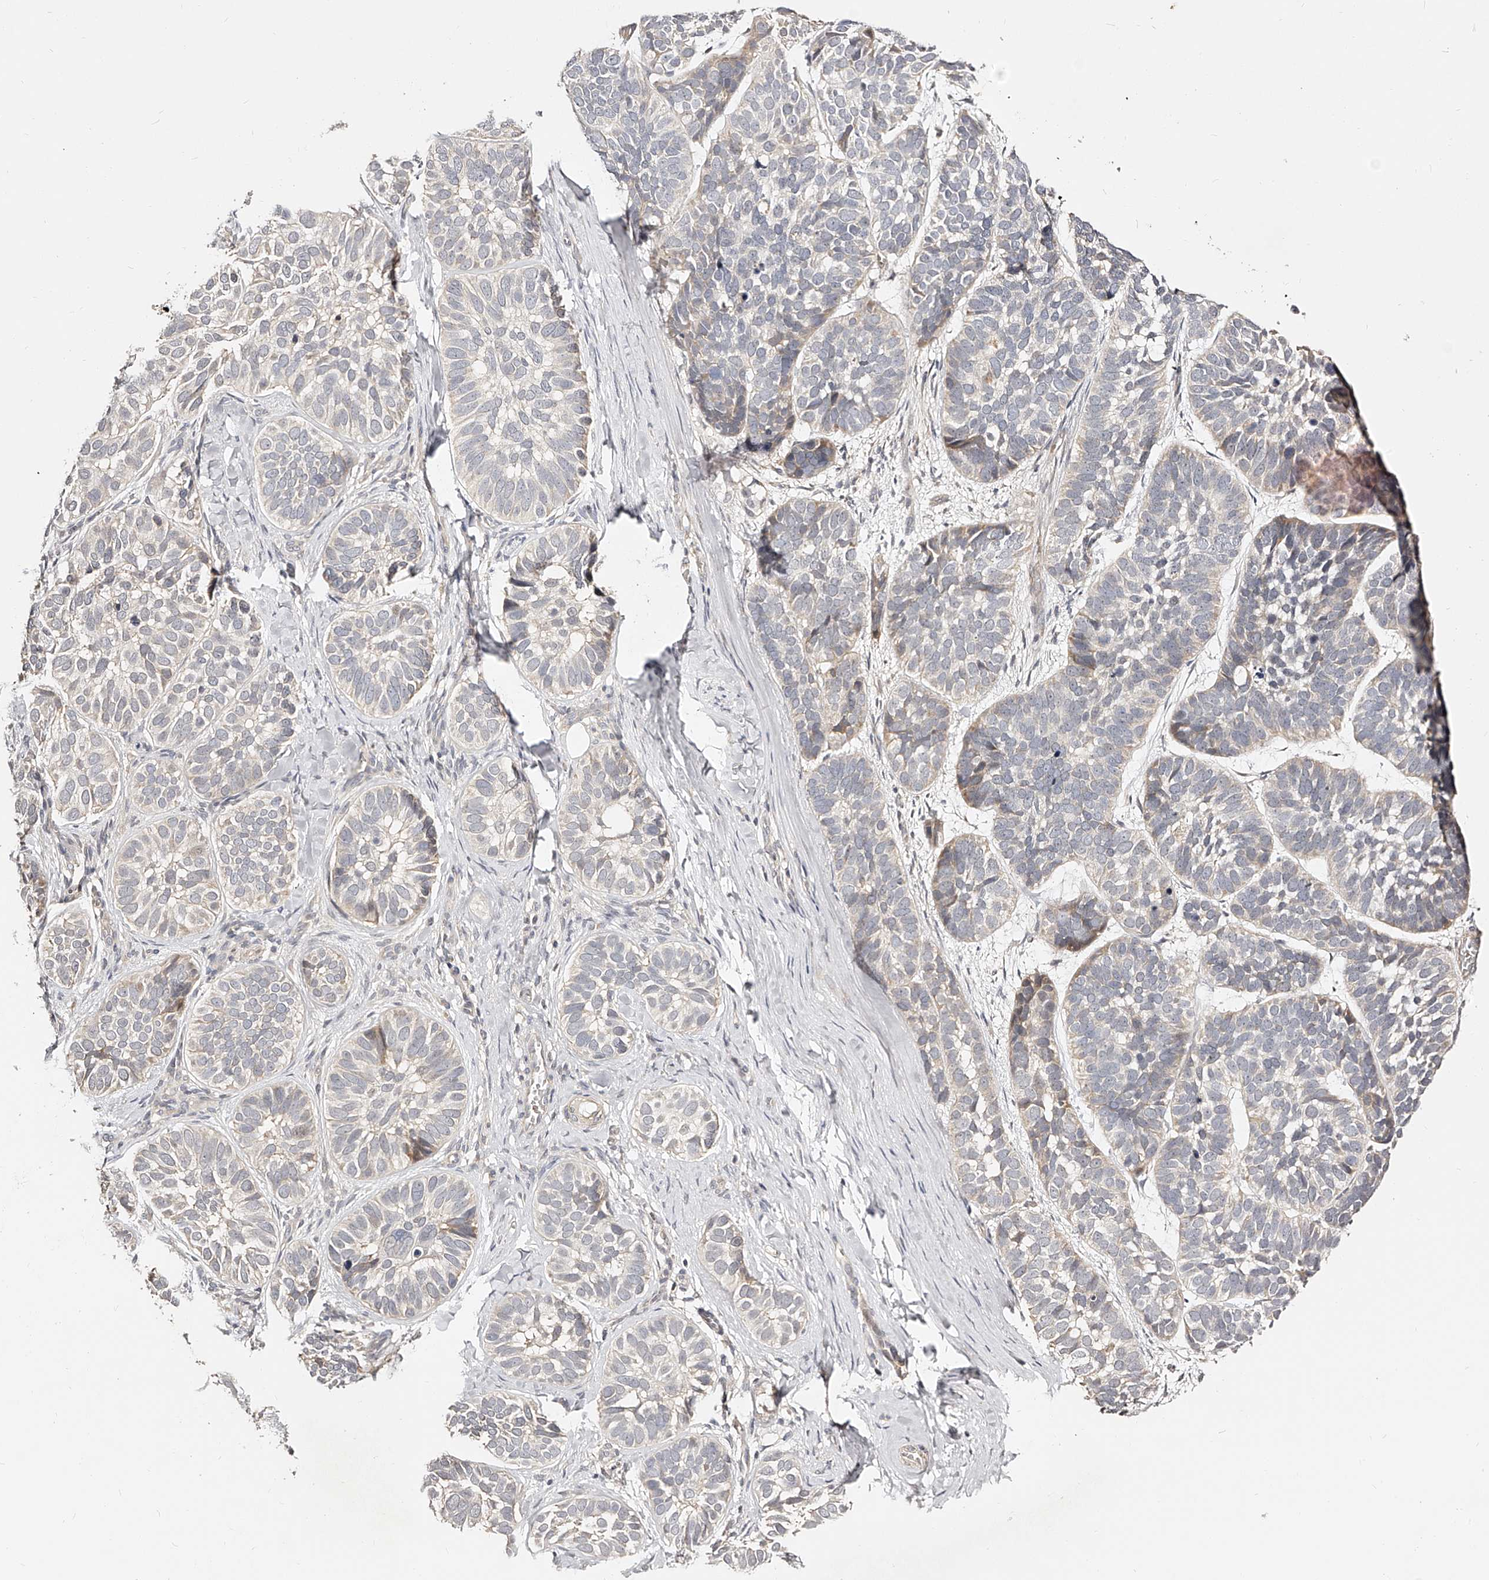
{"staining": {"intensity": "weak", "quantity": "<25%", "location": "cytoplasmic/membranous"}, "tissue": "skin cancer", "cell_type": "Tumor cells", "image_type": "cancer", "snomed": [{"axis": "morphology", "description": "Basal cell carcinoma"}, {"axis": "topography", "description": "Skin"}], "caption": "This is a photomicrograph of IHC staining of skin cancer (basal cell carcinoma), which shows no expression in tumor cells.", "gene": "ZNF789", "patient": {"sex": "male", "age": 62}}